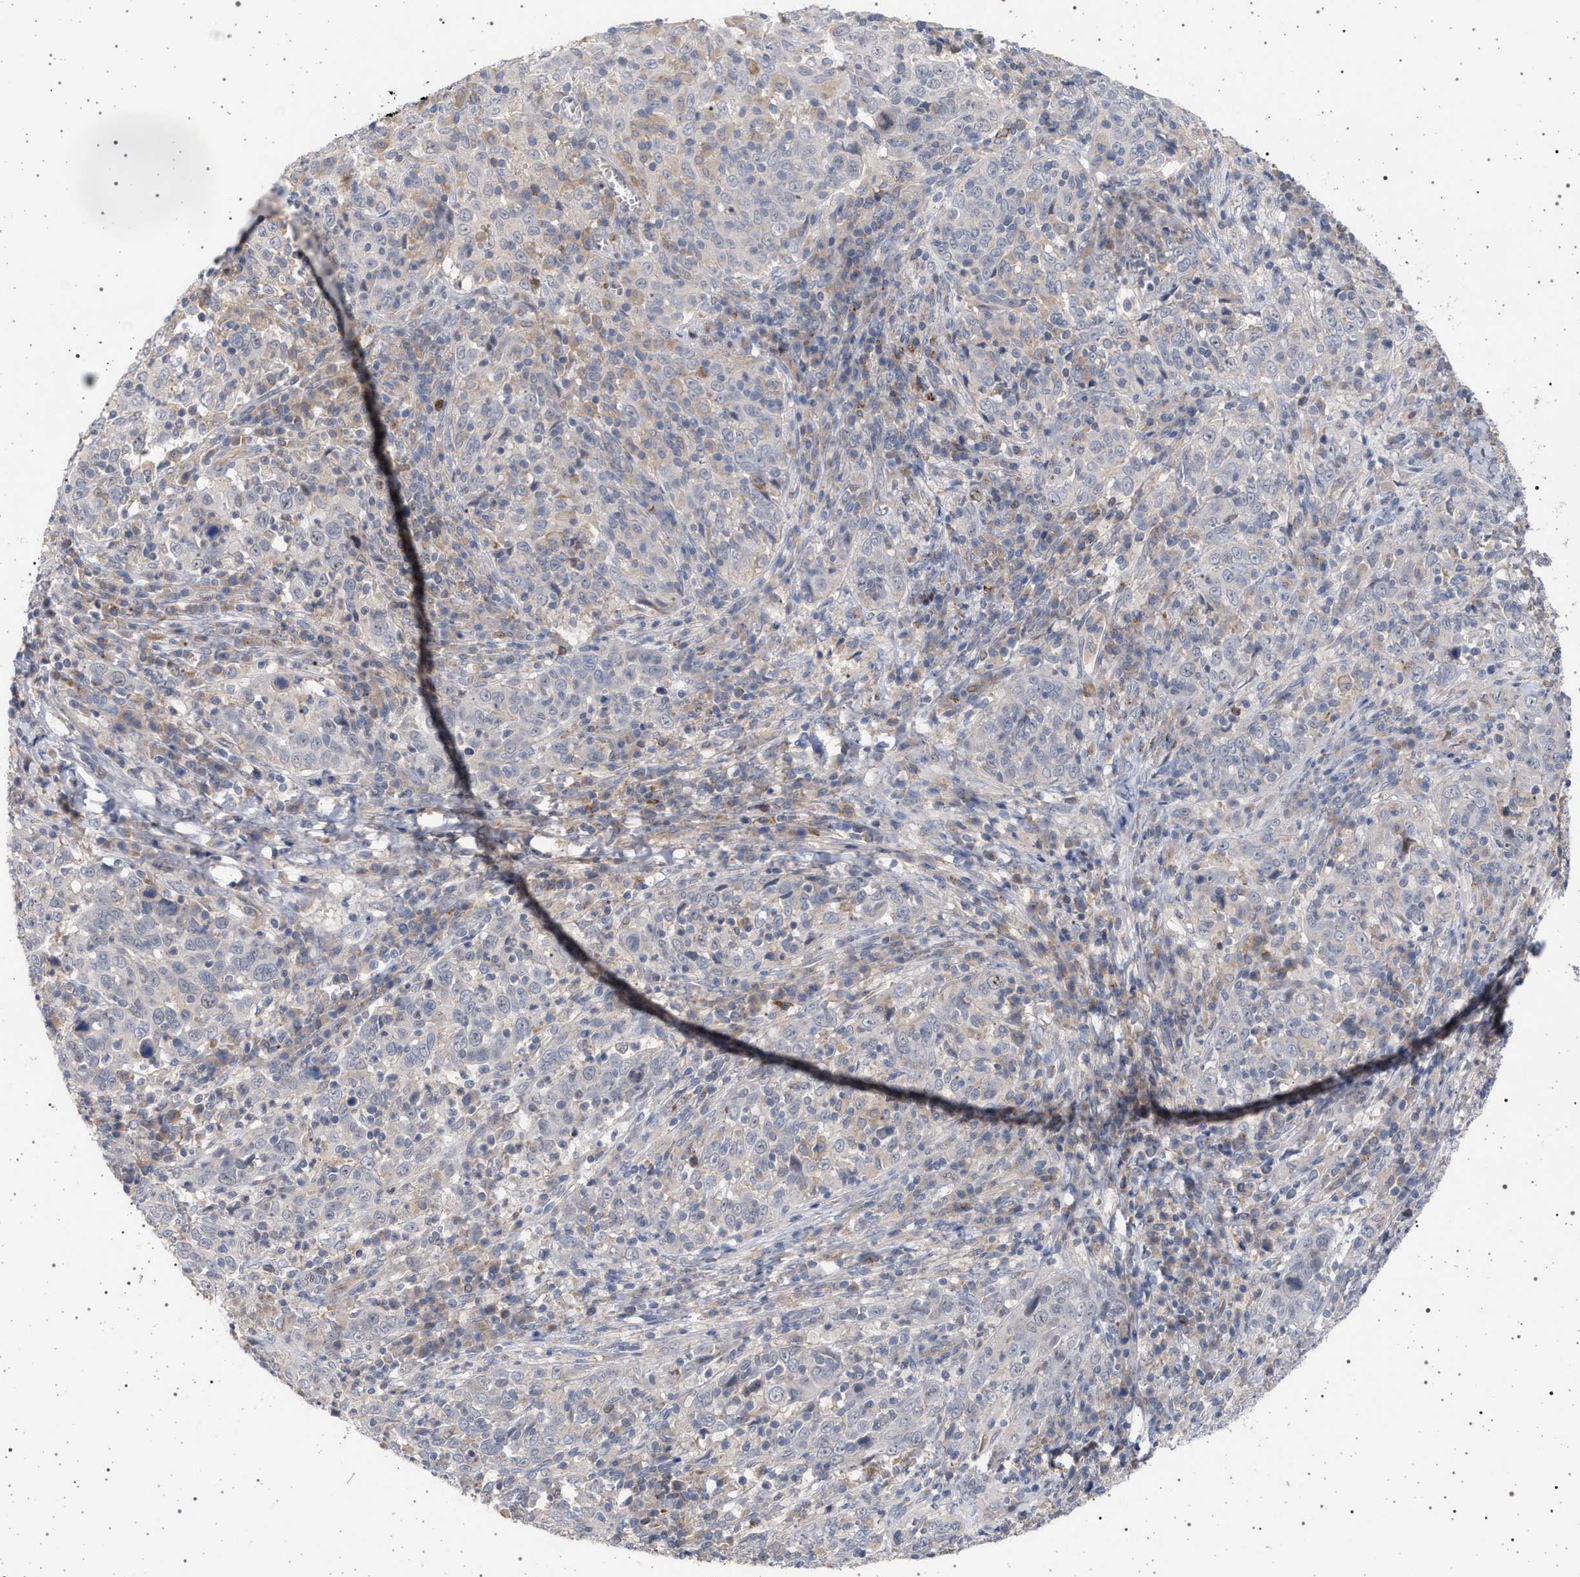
{"staining": {"intensity": "negative", "quantity": "none", "location": "none"}, "tissue": "cervical cancer", "cell_type": "Tumor cells", "image_type": "cancer", "snomed": [{"axis": "morphology", "description": "Squamous cell carcinoma, NOS"}, {"axis": "topography", "description": "Cervix"}], "caption": "IHC micrograph of human cervical cancer stained for a protein (brown), which exhibits no expression in tumor cells.", "gene": "RBM48", "patient": {"sex": "female", "age": 46}}